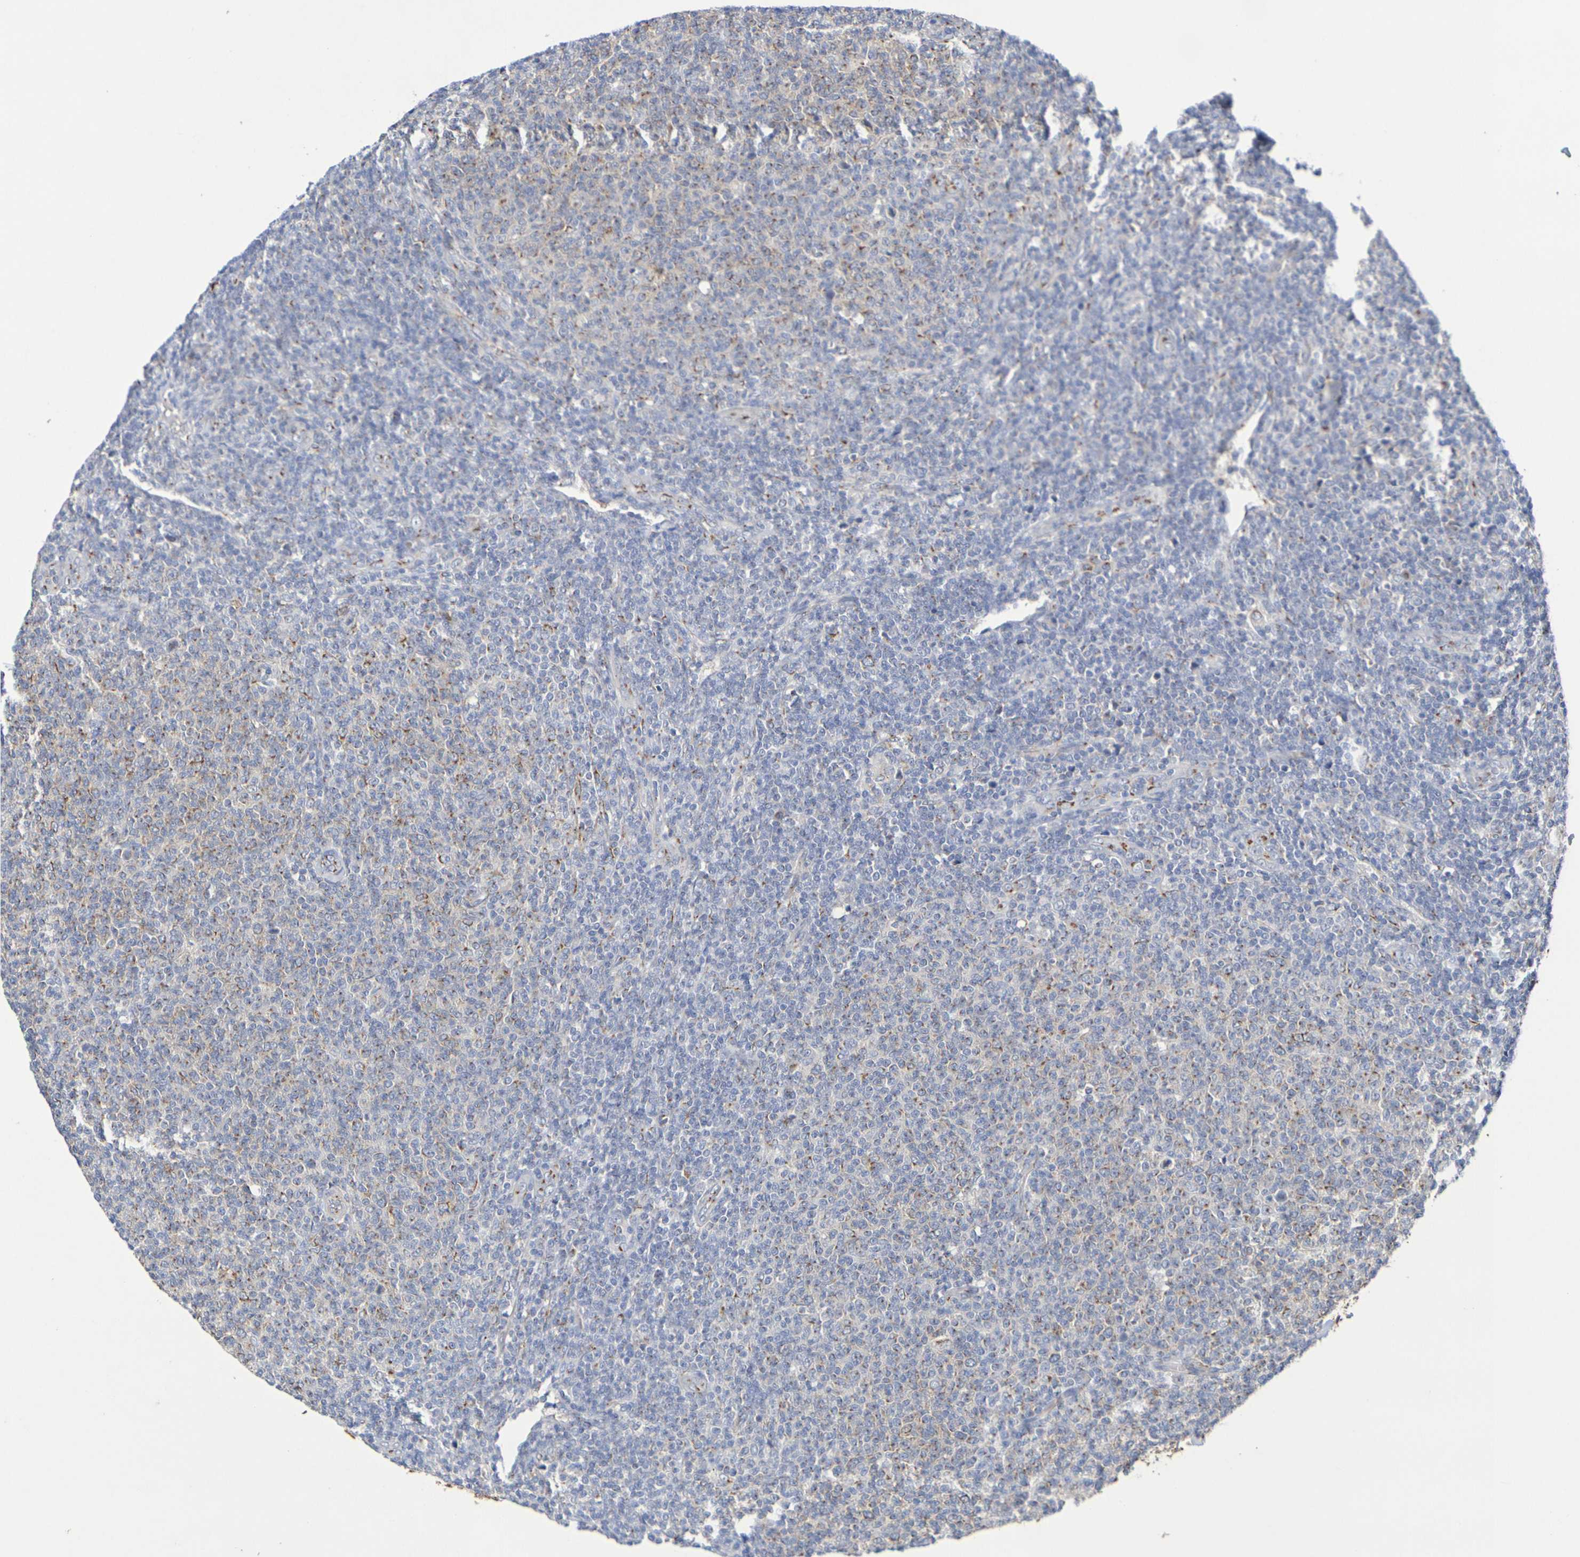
{"staining": {"intensity": "moderate", "quantity": "<25%", "location": "cytoplasmic/membranous"}, "tissue": "lymphoma", "cell_type": "Tumor cells", "image_type": "cancer", "snomed": [{"axis": "morphology", "description": "Malignant lymphoma, non-Hodgkin's type, Low grade"}, {"axis": "topography", "description": "Lymph node"}], "caption": "Malignant lymphoma, non-Hodgkin's type (low-grade) was stained to show a protein in brown. There is low levels of moderate cytoplasmic/membranous positivity in about <25% of tumor cells.", "gene": "DCP2", "patient": {"sex": "male", "age": 66}}